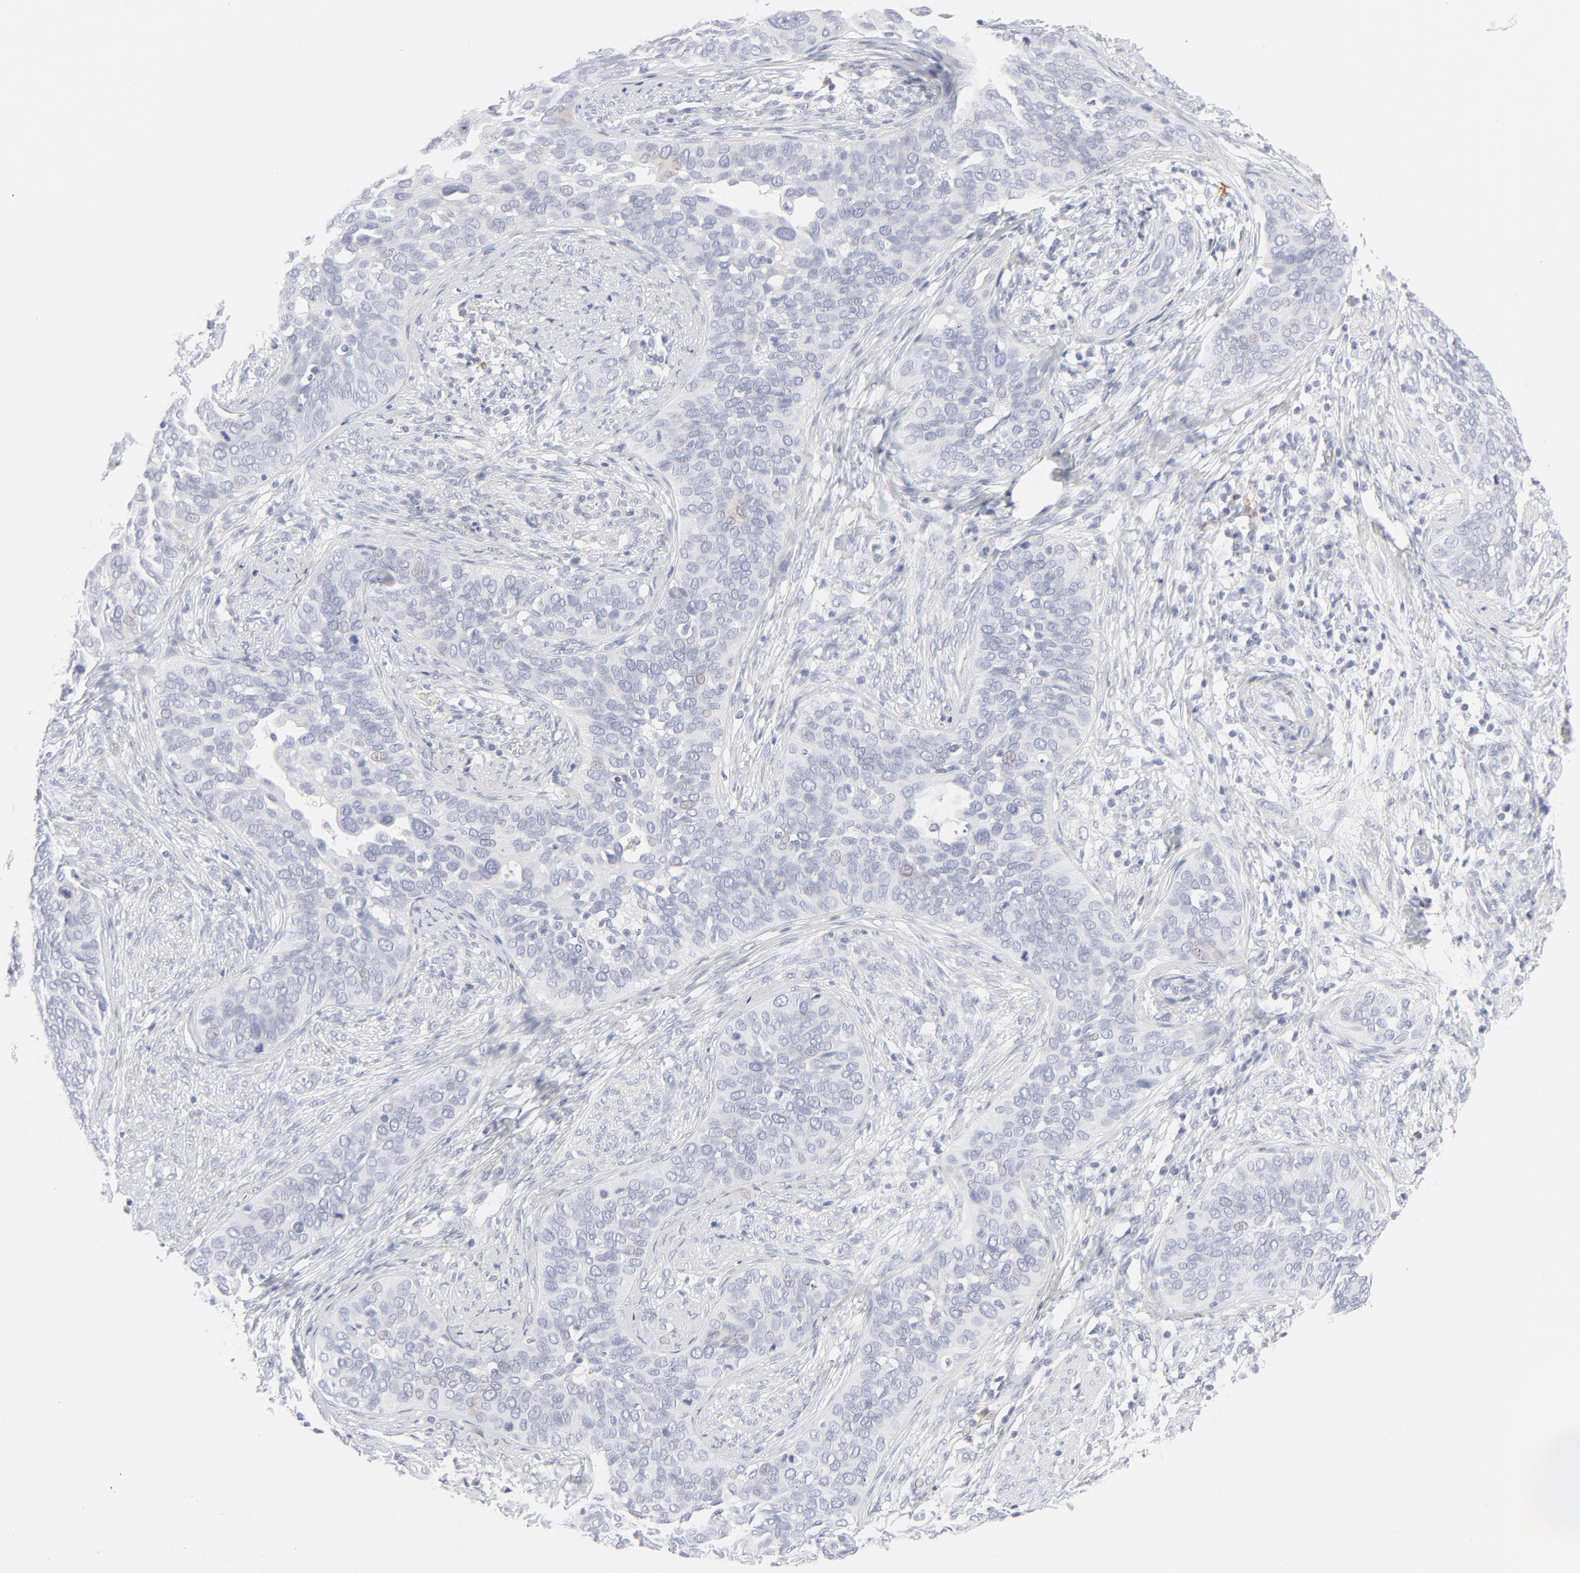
{"staining": {"intensity": "negative", "quantity": "none", "location": "none"}, "tissue": "cervical cancer", "cell_type": "Tumor cells", "image_type": "cancer", "snomed": [{"axis": "morphology", "description": "Squamous cell carcinoma, NOS"}, {"axis": "topography", "description": "Cervix"}], "caption": "Immunohistochemistry of human cervical cancer reveals no expression in tumor cells.", "gene": "CCR7", "patient": {"sex": "female", "age": 31}}